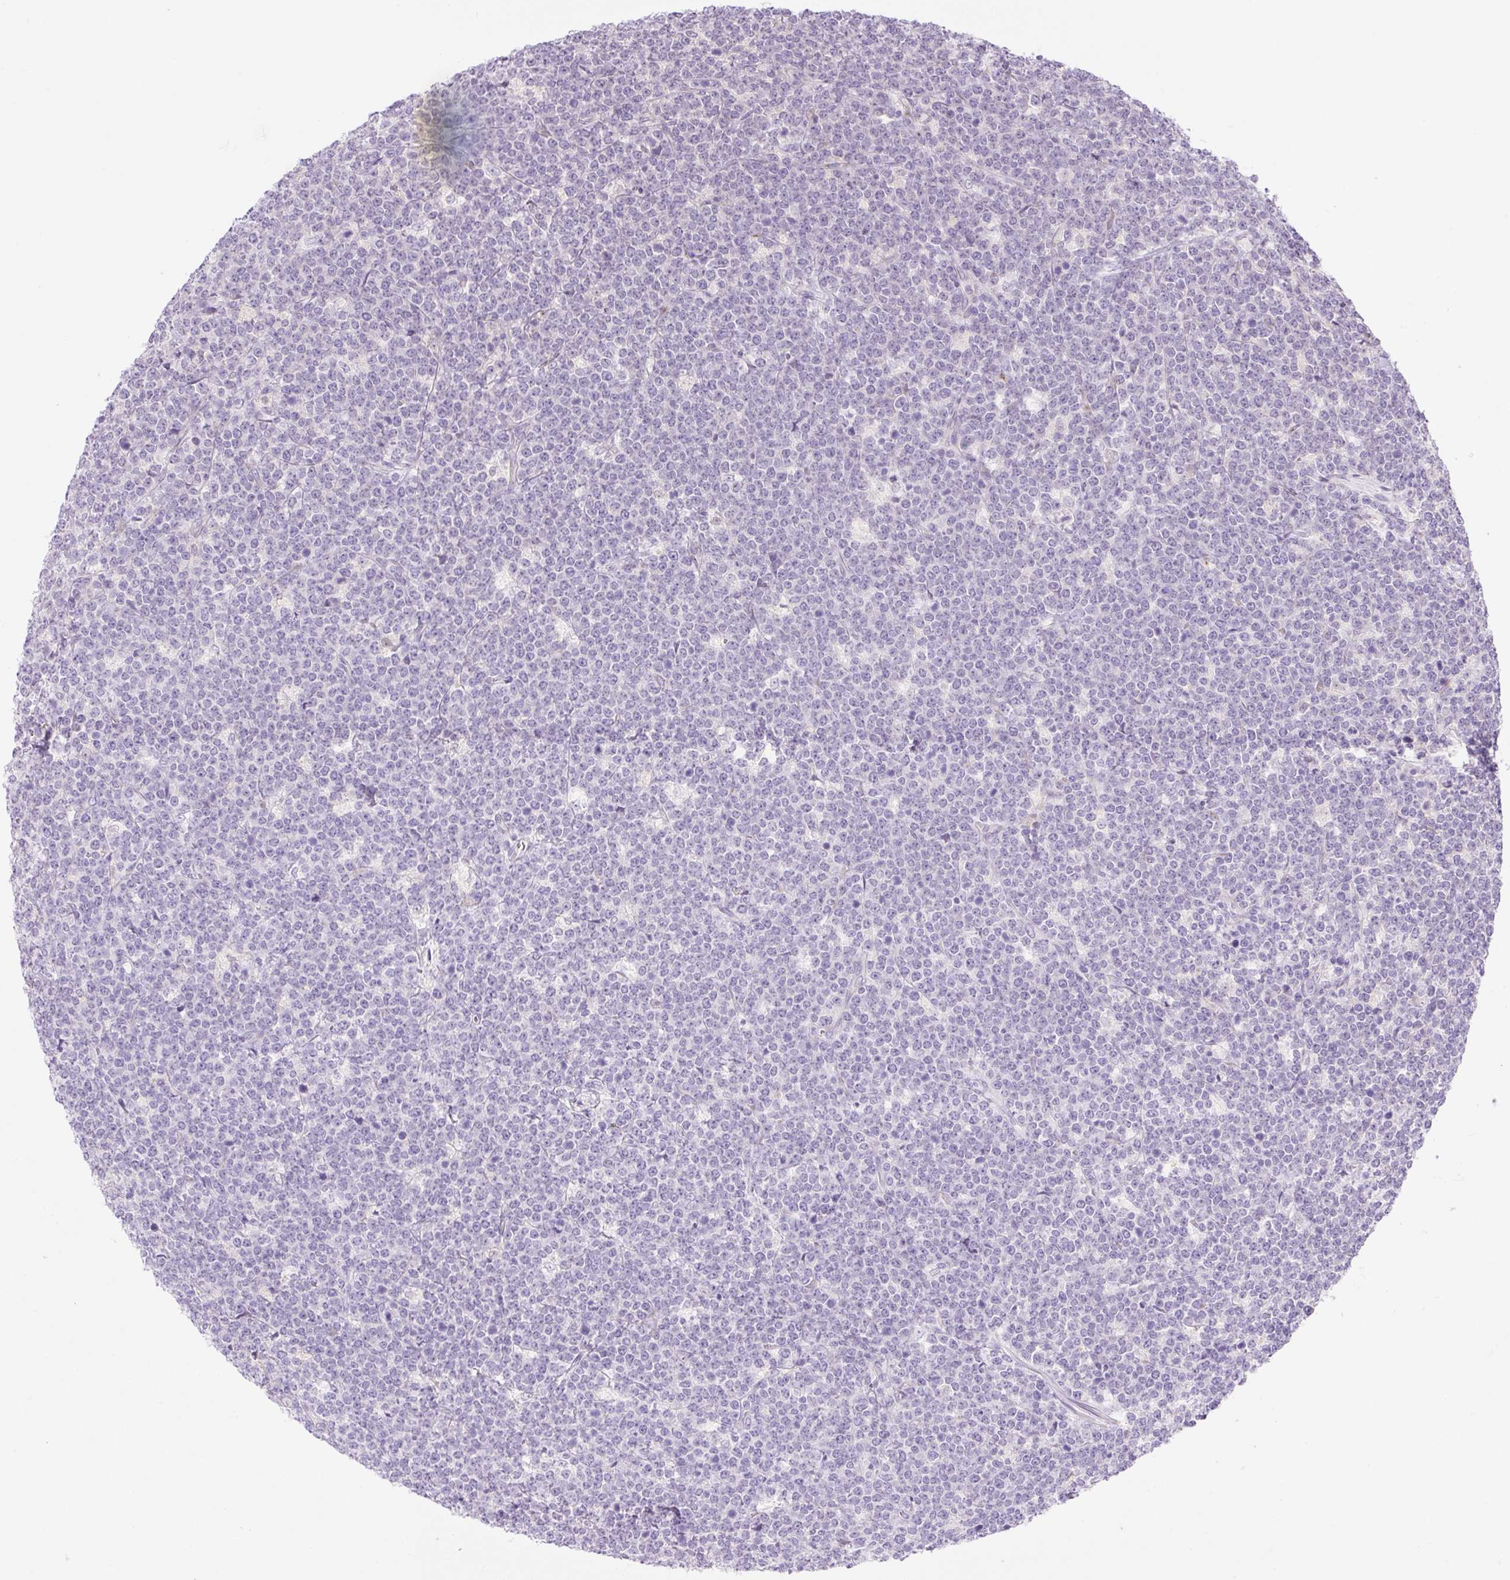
{"staining": {"intensity": "negative", "quantity": "none", "location": "none"}, "tissue": "lymphoma", "cell_type": "Tumor cells", "image_type": "cancer", "snomed": [{"axis": "morphology", "description": "Malignant lymphoma, non-Hodgkin's type, High grade"}, {"axis": "topography", "description": "Small intestine"}, {"axis": "topography", "description": "Colon"}], "caption": "The micrograph exhibits no significant expression in tumor cells of lymphoma.", "gene": "ZNF121", "patient": {"sex": "male", "age": 8}}